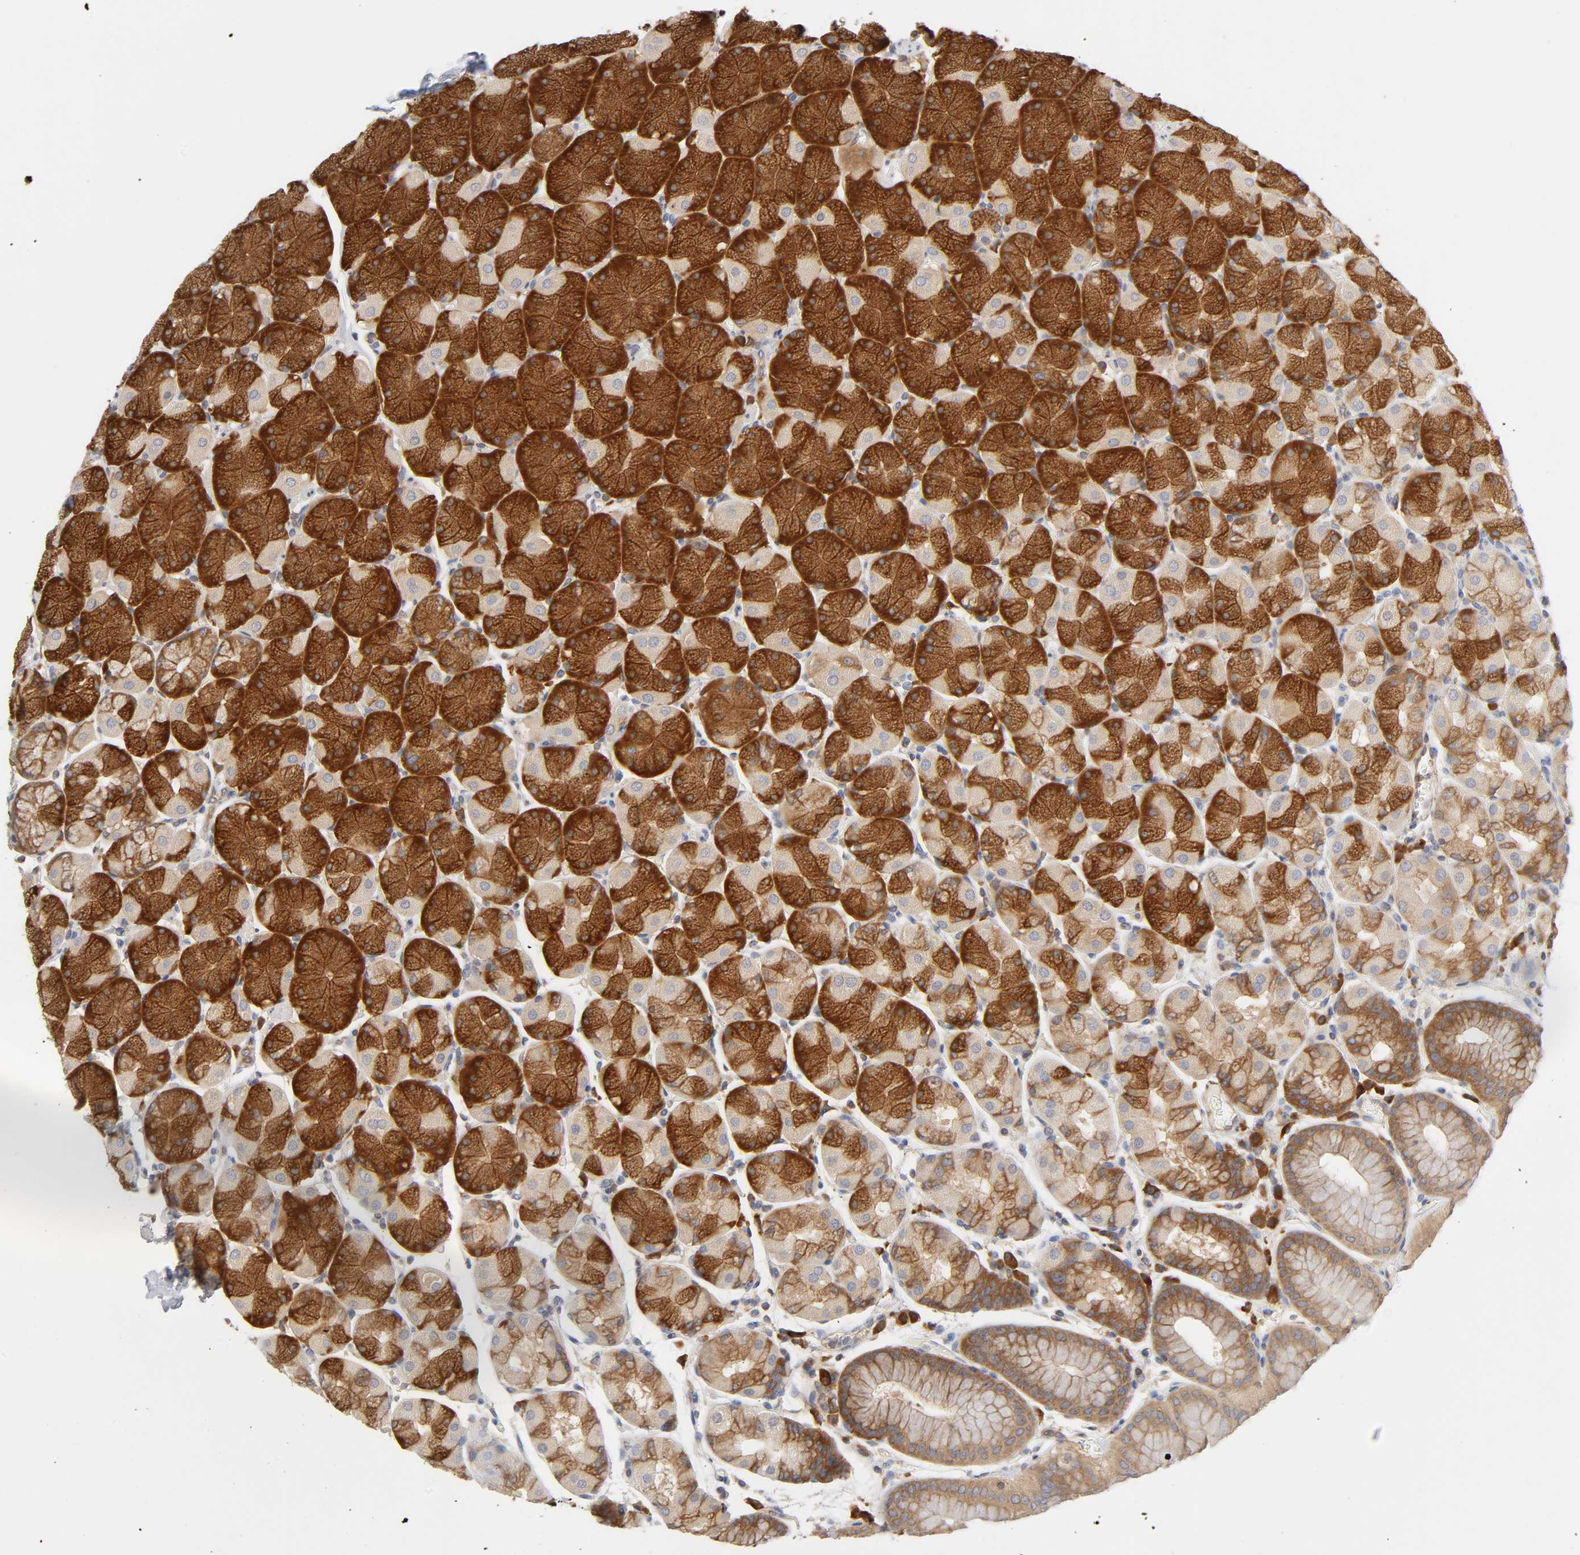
{"staining": {"intensity": "strong", "quantity": ">75%", "location": "cytoplasmic/membranous"}, "tissue": "stomach", "cell_type": "Glandular cells", "image_type": "normal", "snomed": [{"axis": "morphology", "description": "Normal tissue, NOS"}, {"axis": "topography", "description": "Stomach, upper"}, {"axis": "topography", "description": "Stomach"}], "caption": "This is an image of immunohistochemistry (IHC) staining of benign stomach, which shows strong positivity in the cytoplasmic/membranous of glandular cells.", "gene": "IQCJ", "patient": {"sex": "male", "age": 76}}